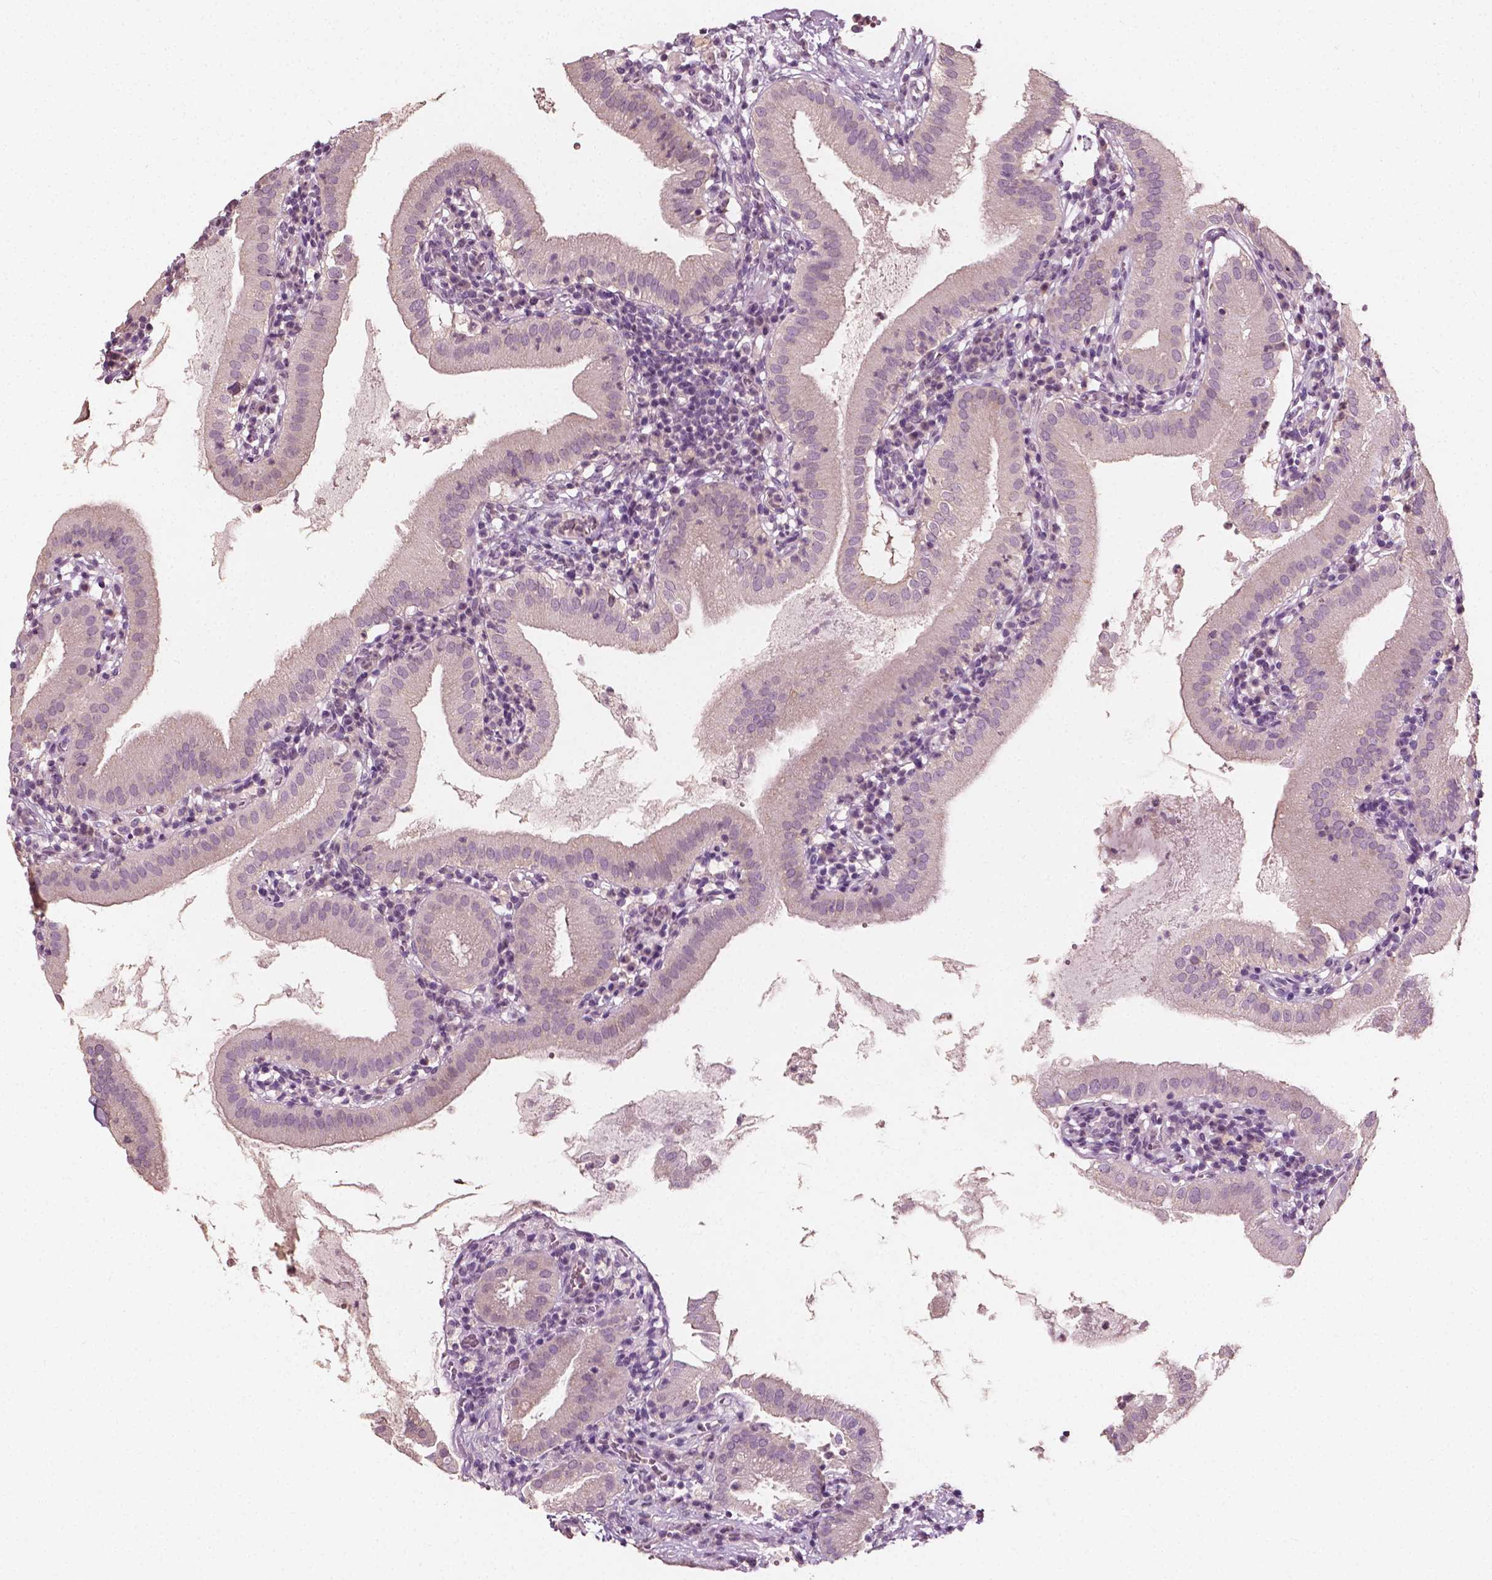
{"staining": {"intensity": "weak", "quantity": "<25%", "location": "cytoplasmic/membranous"}, "tissue": "gallbladder", "cell_type": "Glandular cells", "image_type": "normal", "snomed": [{"axis": "morphology", "description": "Normal tissue, NOS"}, {"axis": "topography", "description": "Gallbladder"}], "caption": "The histopathology image demonstrates no significant expression in glandular cells of gallbladder.", "gene": "PLA2R1", "patient": {"sex": "female", "age": 65}}